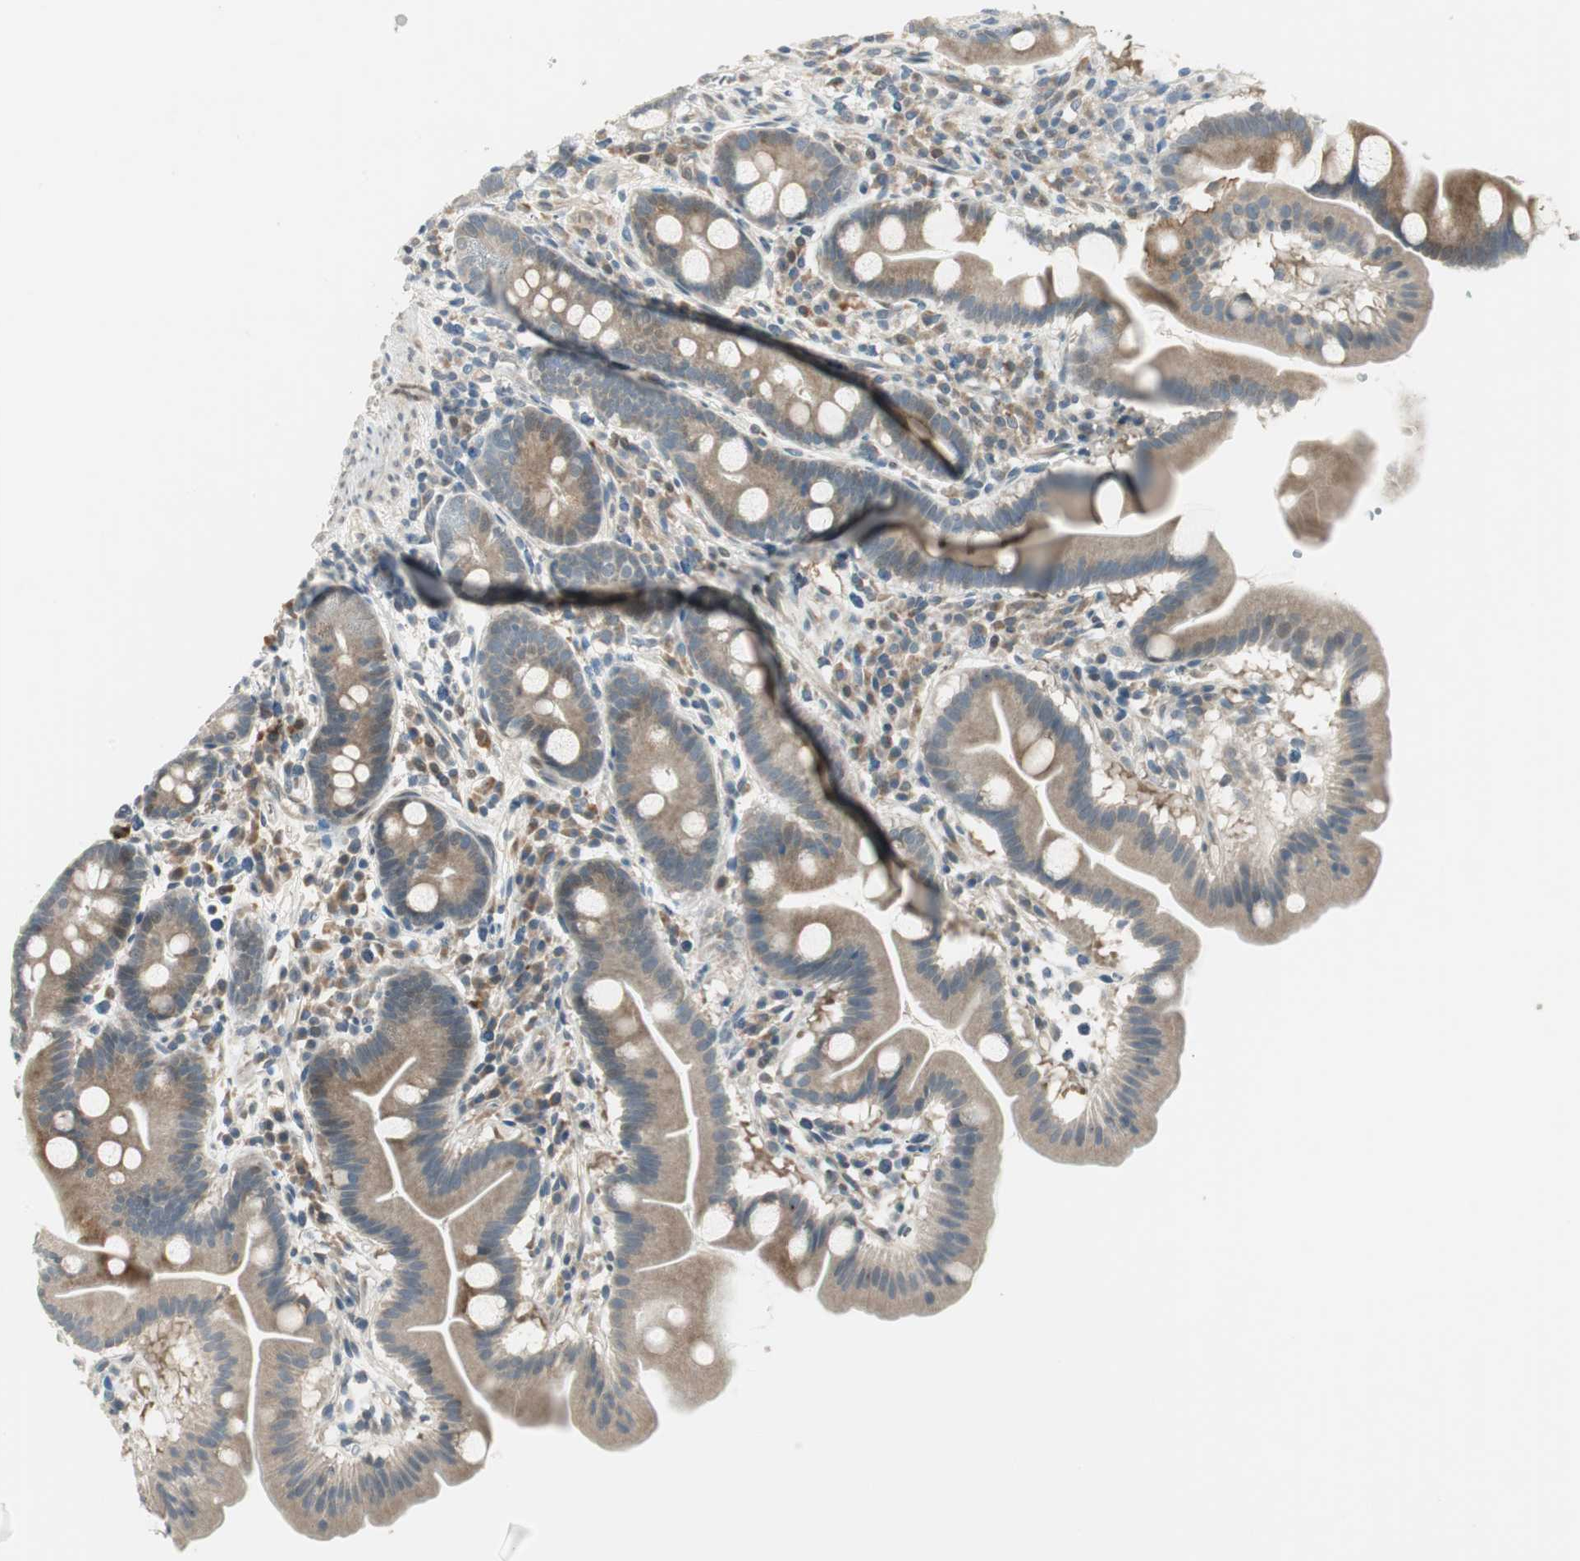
{"staining": {"intensity": "moderate", "quantity": ">75%", "location": "cytoplasmic/membranous"}, "tissue": "duodenum", "cell_type": "Glandular cells", "image_type": "normal", "snomed": [{"axis": "morphology", "description": "Normal tissue, NOS"}, {"axis": "topography", "description": "Duodenum"}], "caption": "Protein expression analysis of normal human duodenum reveals moderate cytoplasmic/membranous staining in approximately >75% of glandular cells. The staining is performed using DAB (3,3'-diaminobenzidine) brown chromogen to label protein expression. The nuclei are counter-stained blue using hematoxylin.", "gene": "PCDHB15", "patient": {"sex": "male", "age": 50}}